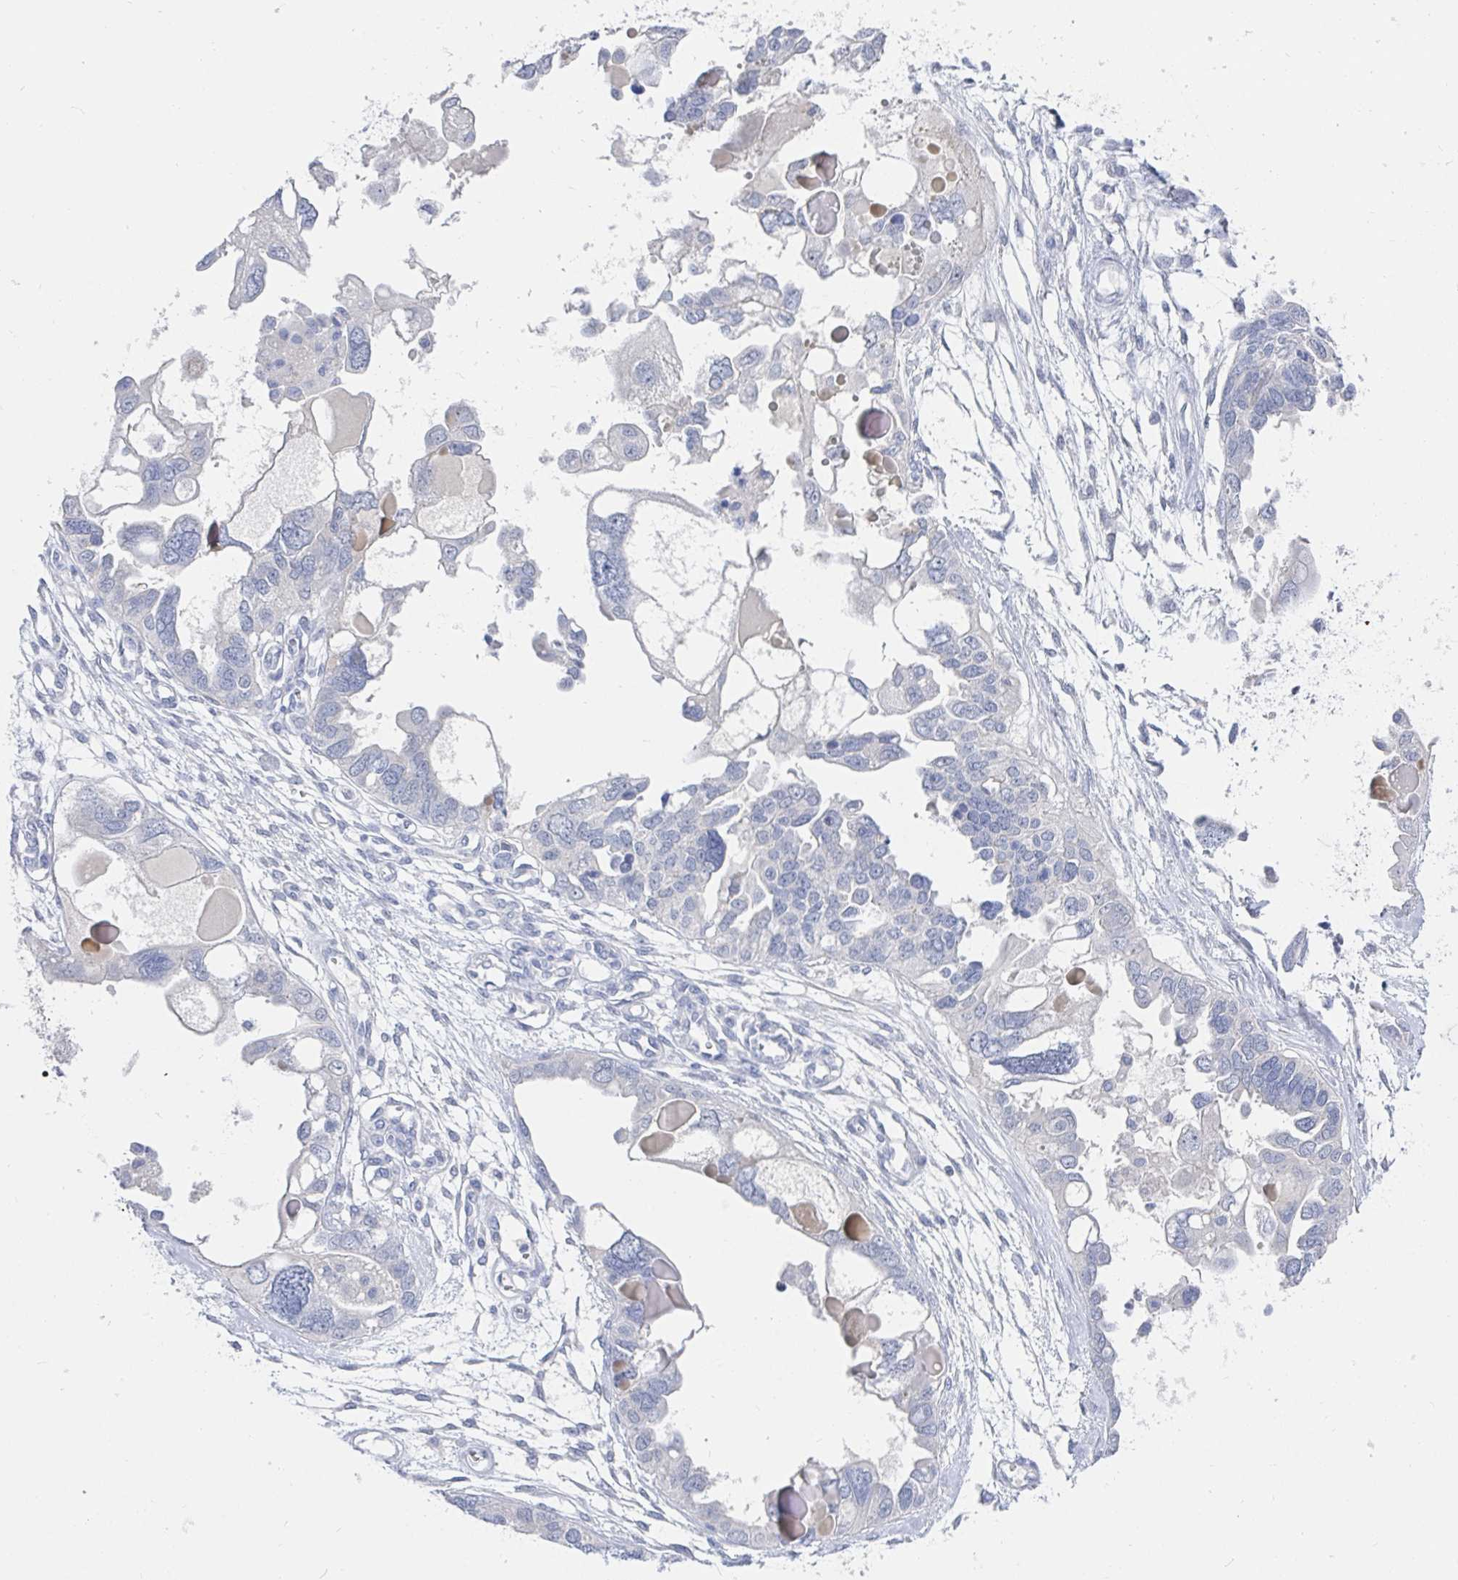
{"staining": {"intensity": "negative", "quantity": "none", "location": "none"}, "tissue": "ovarian cancer", "cell_type": "Tumor cells", "image_type": "cancer", "snomed": [{"axis": "morphology", "description": "Cystadenocarcinoma, serous, NOS"}, {"axis": "topography", "description": "Ovary"}], "caption": "This photomicrograph is of serous cystadenocarcinoma (ovarian) stained with immunohistochemistry to label a protein in brown with the nuclei are counter-stained blue. There is no staining in tumor cells.", "gene": "ZNF430", "patient": {"sex": "female", "age": 51}}